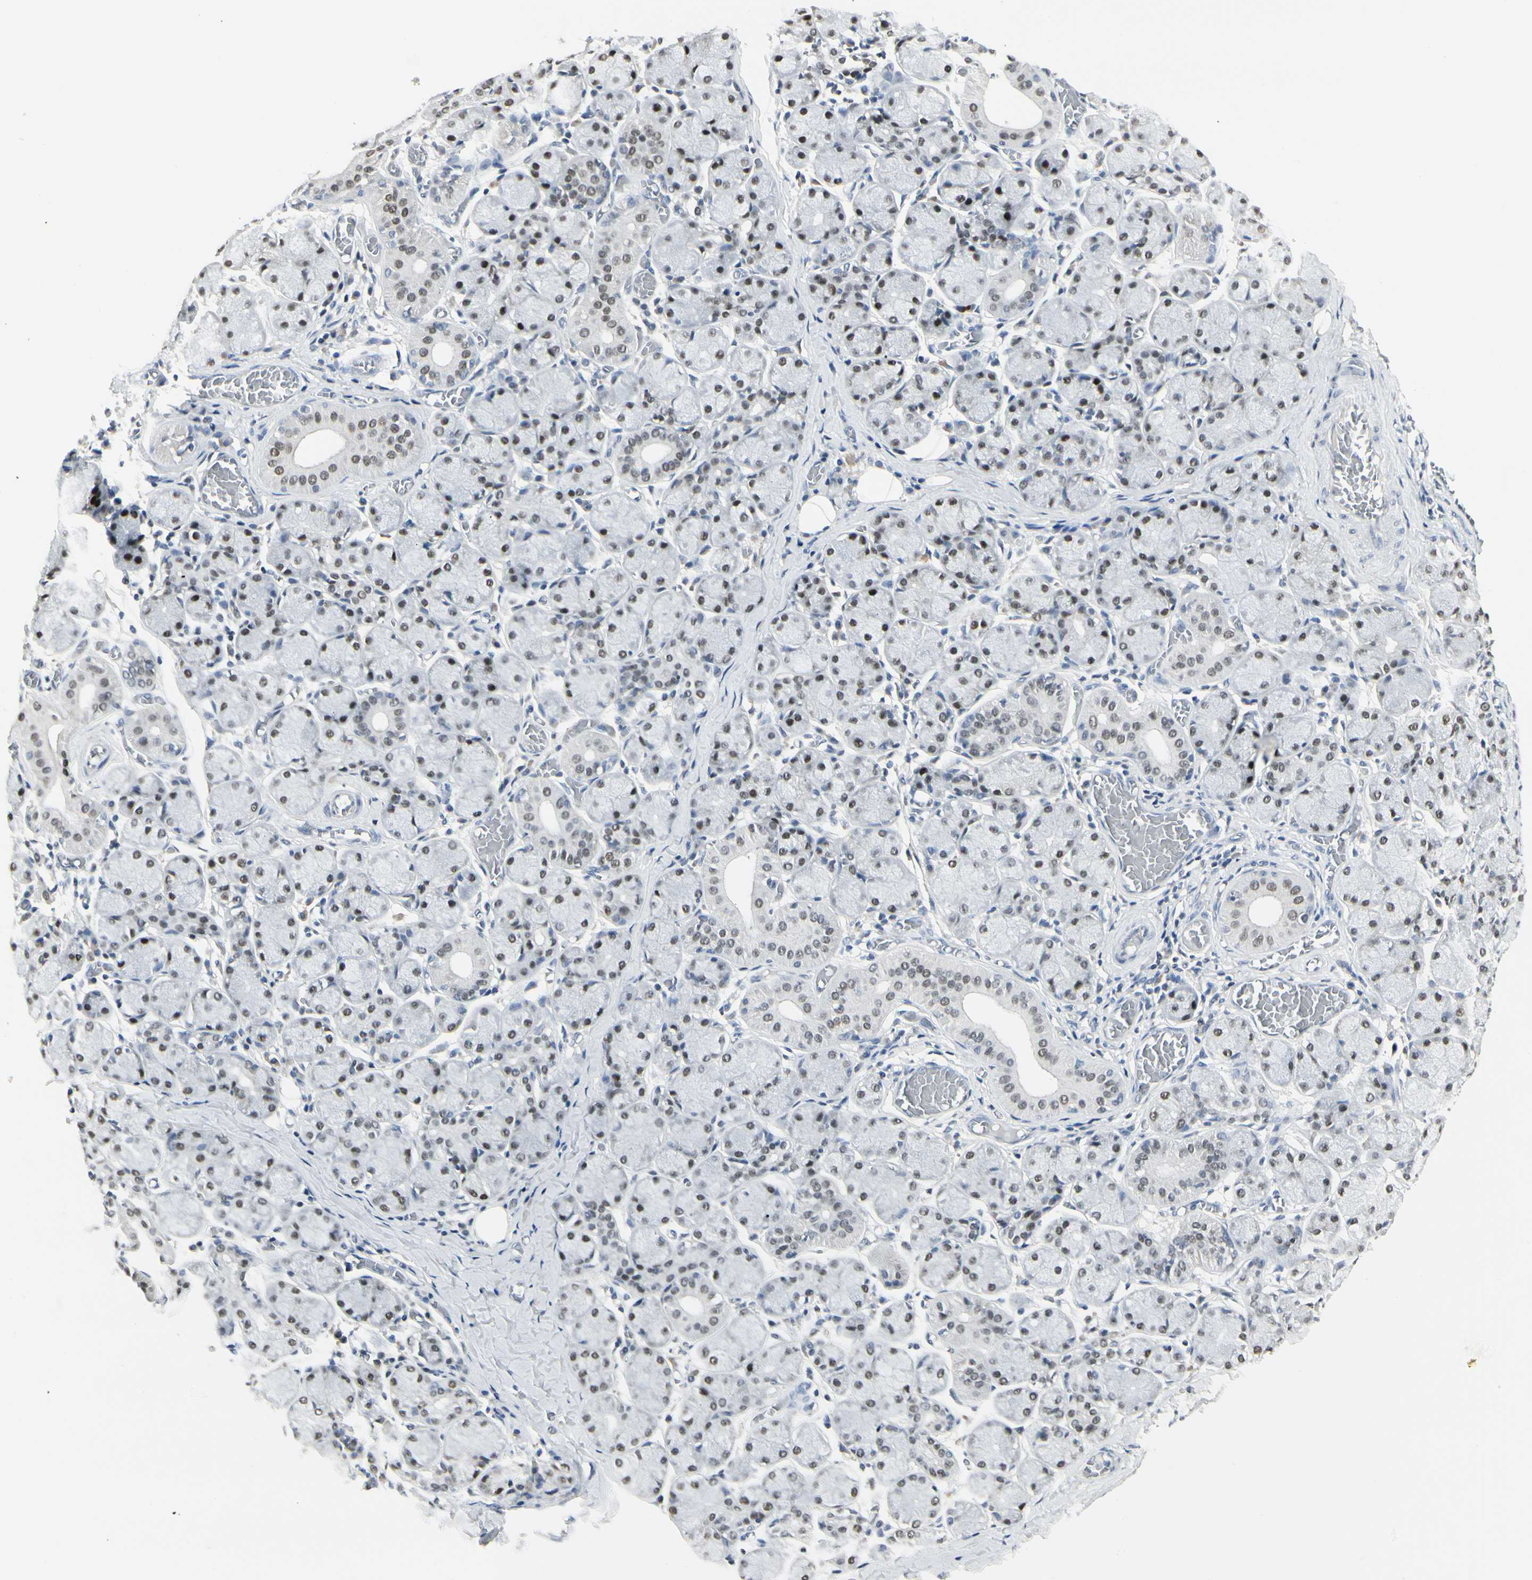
{"staining": {"intensity": "moderate", "quantity": "25%-75%", "location": "nuclear"}, "tissue": "salivary gland", "cell_type": "Glandular cells", "image_type": "normal", "snomed": [{"axis": "morphology", "description": "Normal tissue, NOS"}, {"axis": "topography", "description": "Salivary gland"}], "caption": "The photomicrograph displays immunohistochemical staining of benign salivary gland. There is moderate nuclear staining is appreciated in approximately 25%-75% of glandular cells.", "gene": "ZBTB7B", "patient": {"sex": "female", "age": 24}}